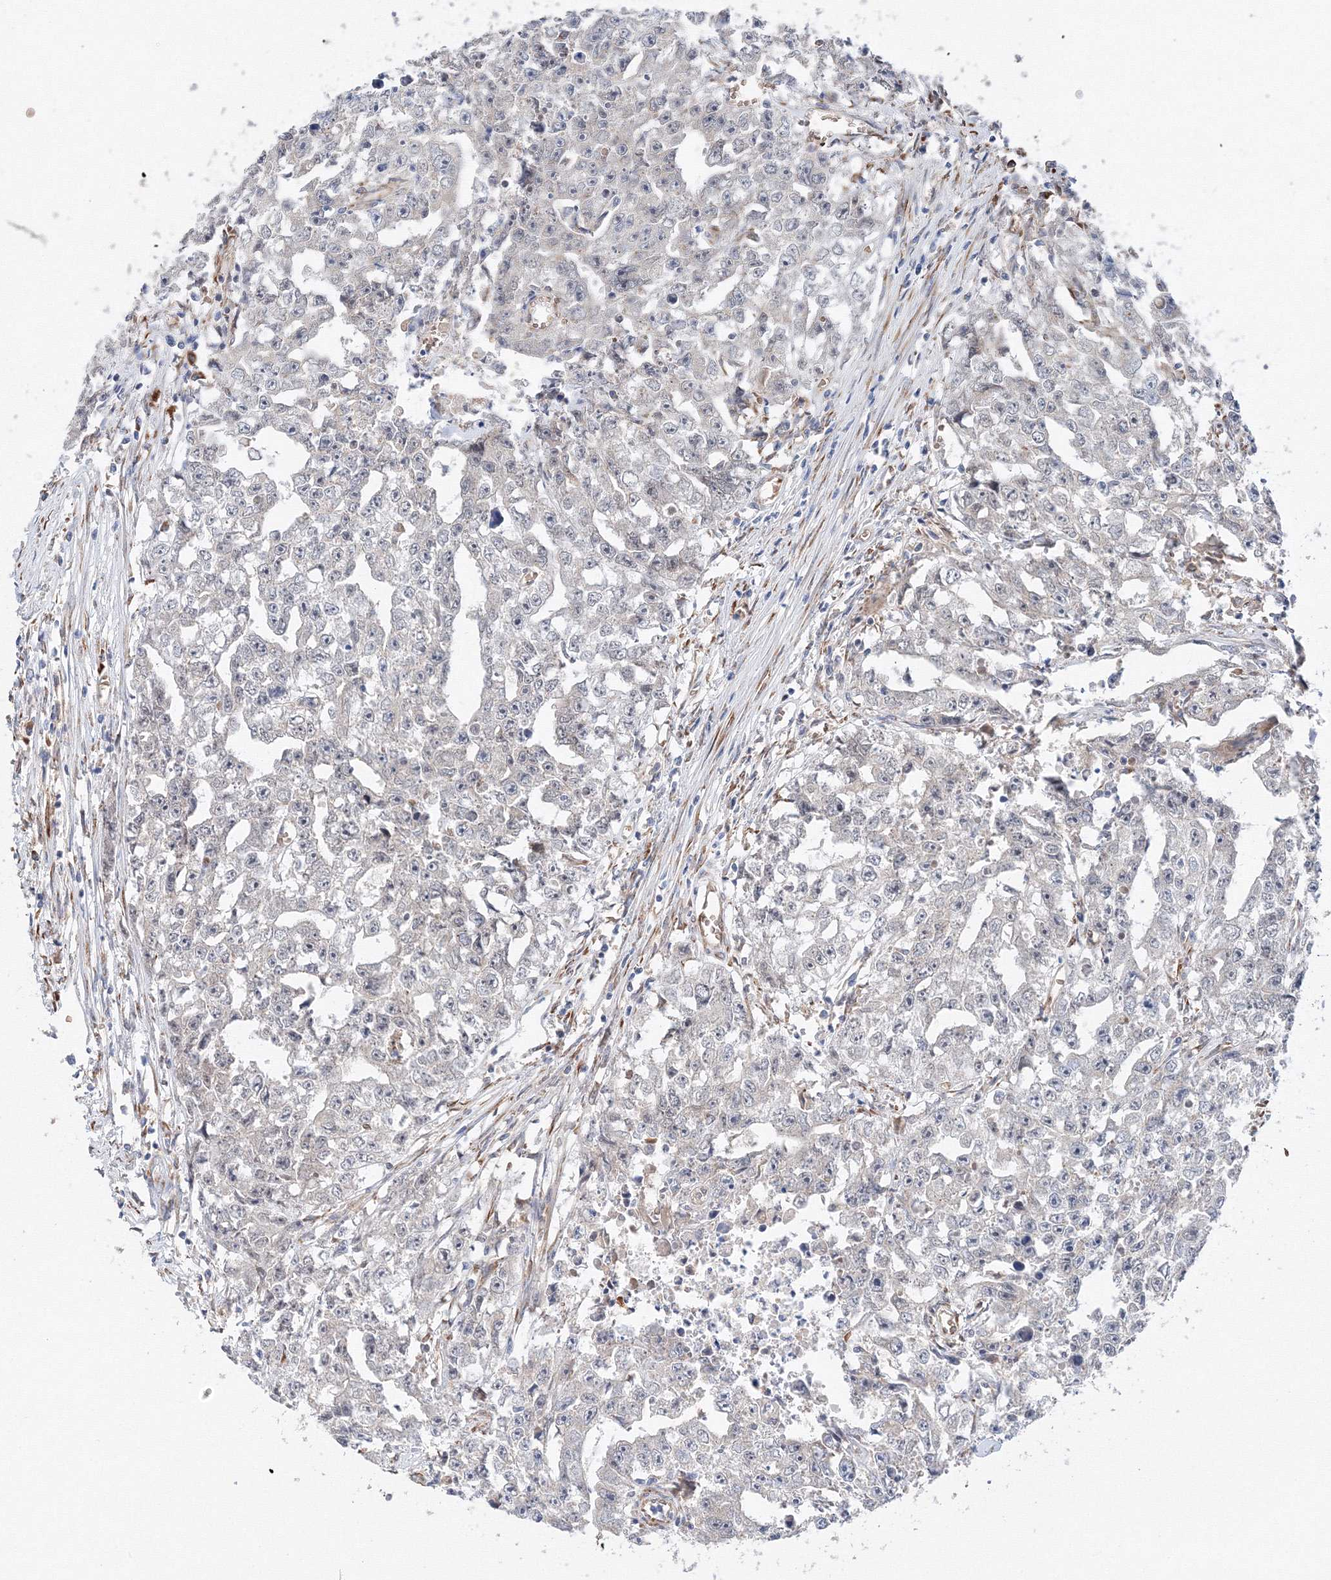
{"staining": {"intensity": "weak", "quantity": "25%-75%", "location": "cytoplasmic/membranous"}, "tissue": "testis cancer", "cell_type": "Tumor cells", "image_type": "cancer", "snomed": [{"axis": "morphology", "description": "Seminoma, NOS"}, {"axis": "morphology", "description": "Carcinoma, Embryonal, NOS"}, {"axis": "topography", "description": "Testis"}], "caption": "Testis cancer stained with DAB (3,3'-diaminobenzidine) immunohistochemistry (IHC) exhibits low levels of weak cytoplasmic/membranous staining in approximately 25%-75% of tumor cells.", "gene": "DIS3L2", "patient": {"sex": "male", "age": 43}}